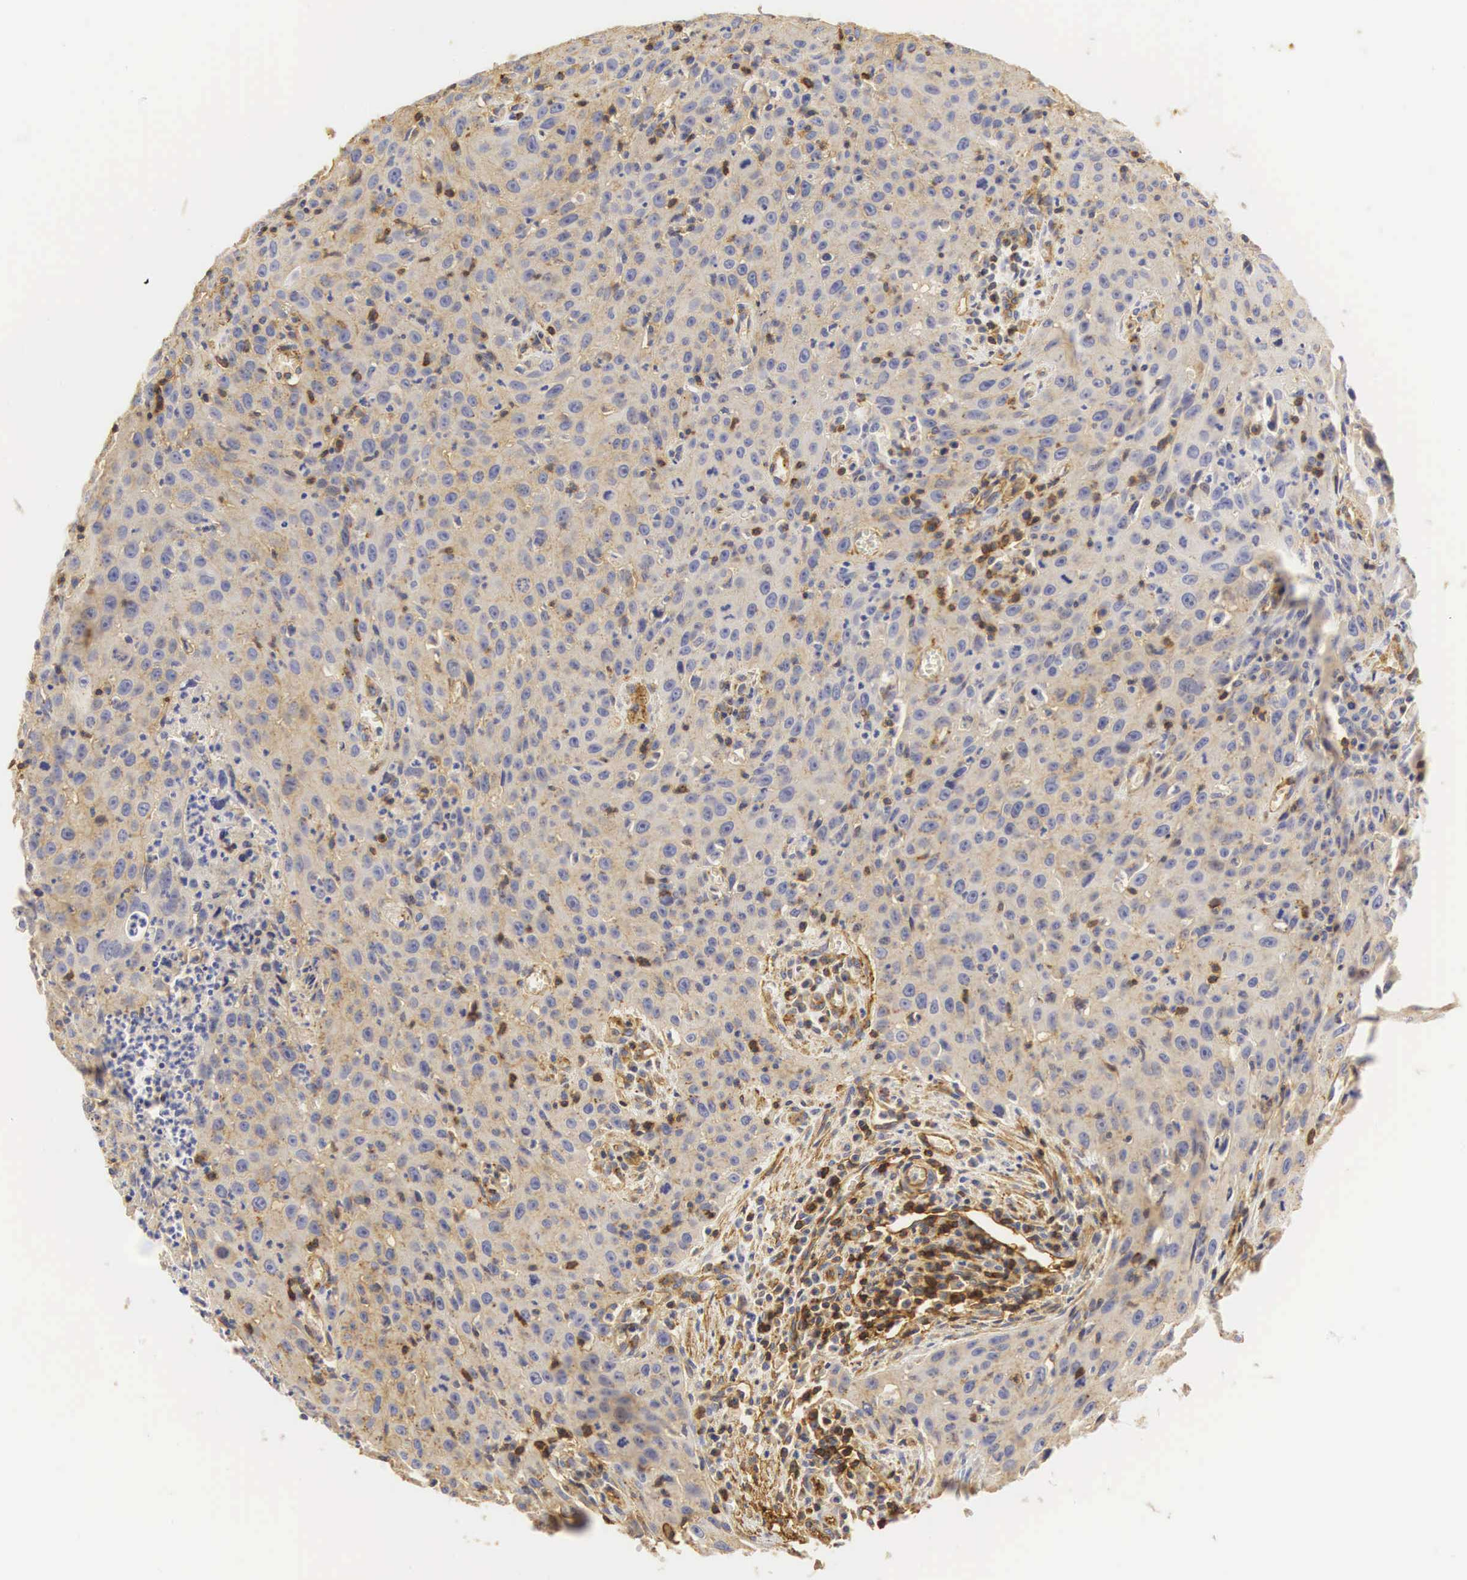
{"staining": {"intensity": "weak", "quantity": "<25%", "location": "cytoplasmic/membranous"}, "tissue": "urothelial cancer", "cell_type": "Tumor cells", "image_type": "cancer", "snomed": [{"axis": "morphology", "description": "Urothelial carcinoma, High grade"}, {"axis": "topography", "description": "Urinary bladder"}], "caption": "DAB immunohistochemical staining of human urothelial cancer displays no significant positivity in tumor cells.", "gene": "CD99", "patient": {"sex": "male", "age": 66}}